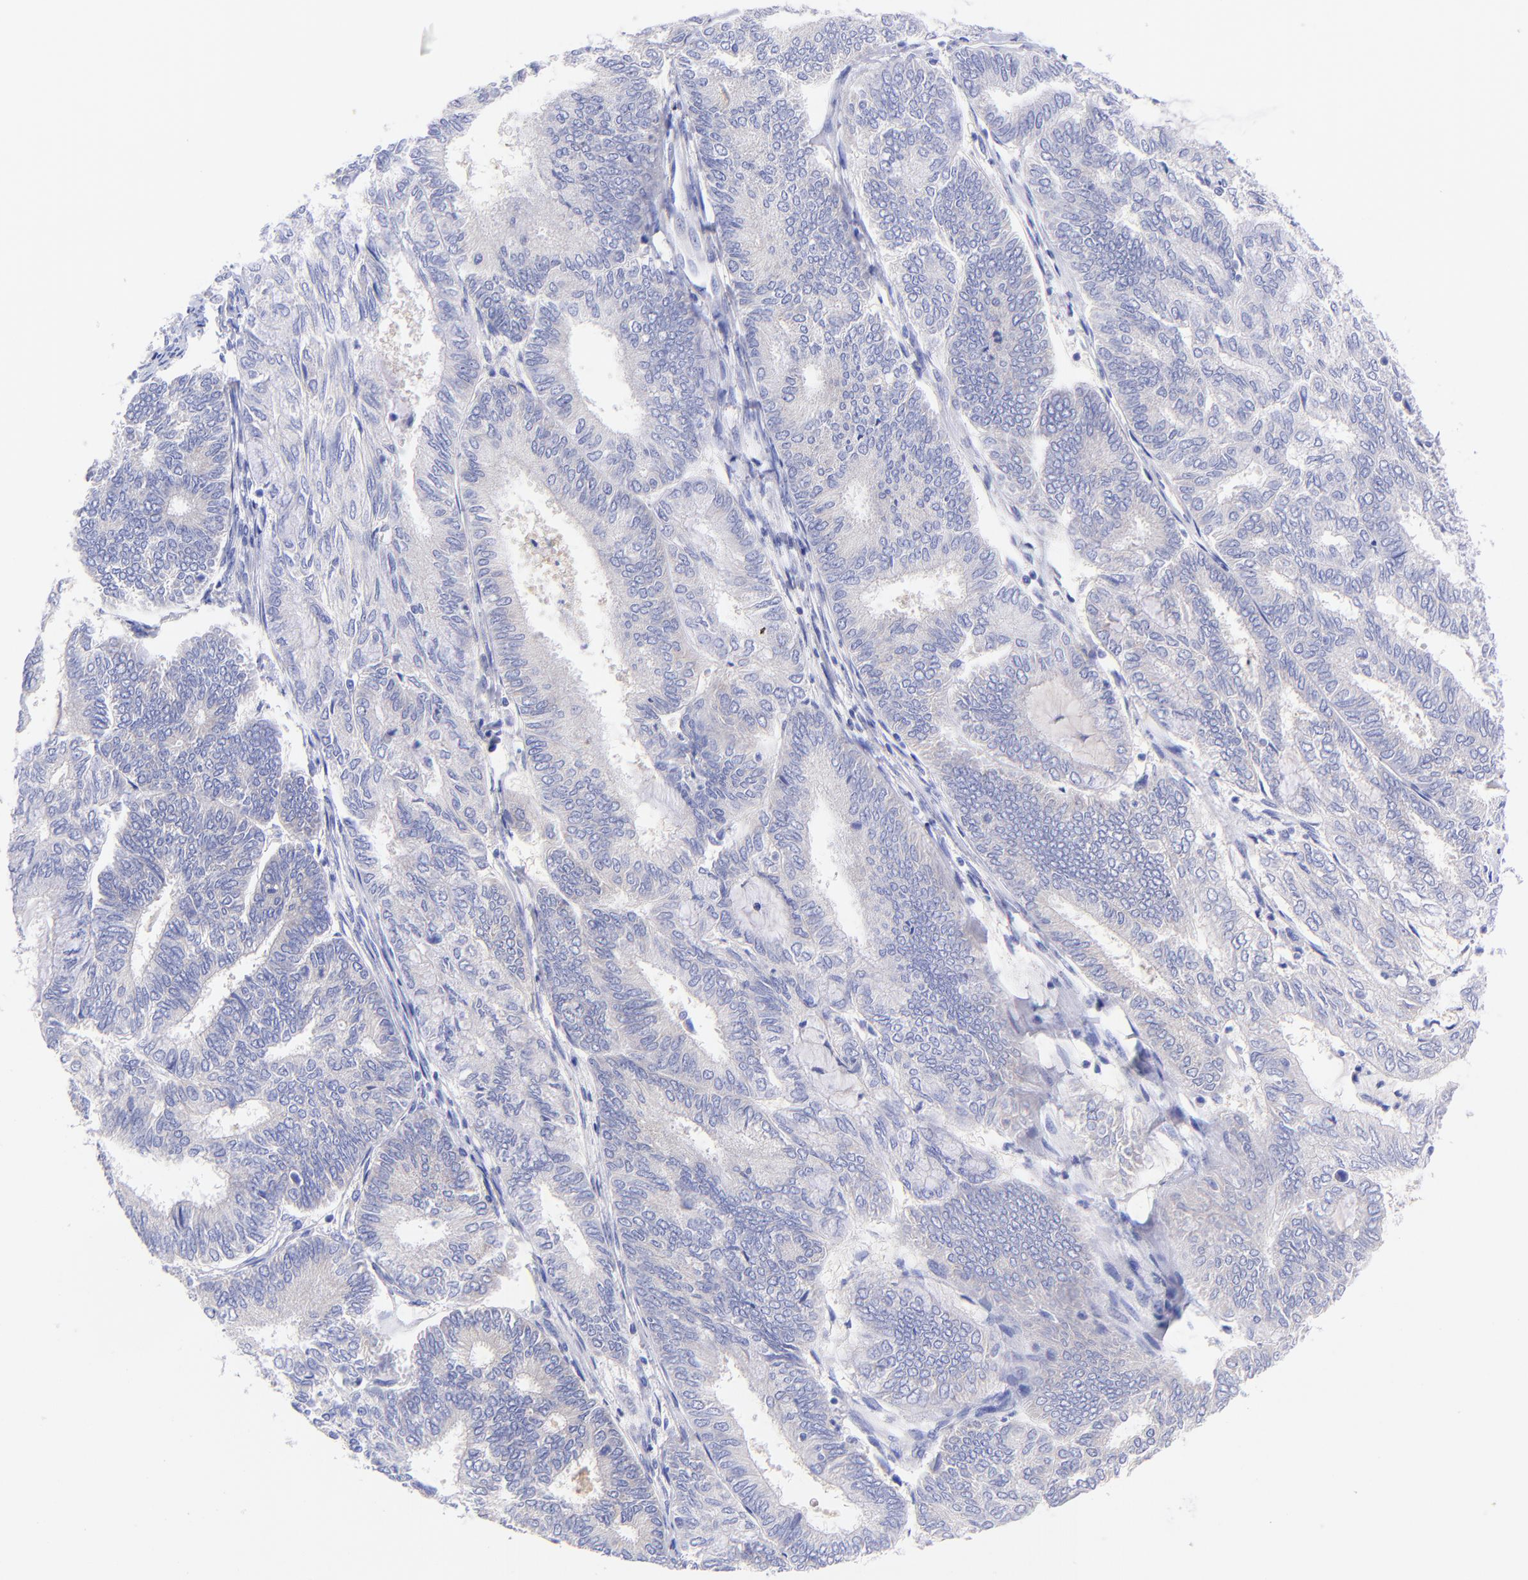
{"staining": {"intensity": "negative", "quantity": "none", "location": "none"}, "tissue": "endometrial cancer", "cell_type": "Tumor cells", "image_type": "cancer", "snomed": [{"axis": "morphology", "description": "Adenocarcinoma, NOS"}, {"axis": "topography", "description": "Endometrium"}], "caption": "DAB (3,3'-diaminobenzidine) immunohistochemical staining of adenocarcinoma (endometrial) displays no significant staining in tumor cells. (DAB immunohistochemistry, high magnification).", "gene": "GPHN", "patient": {"sex": "female", "age": 59}}